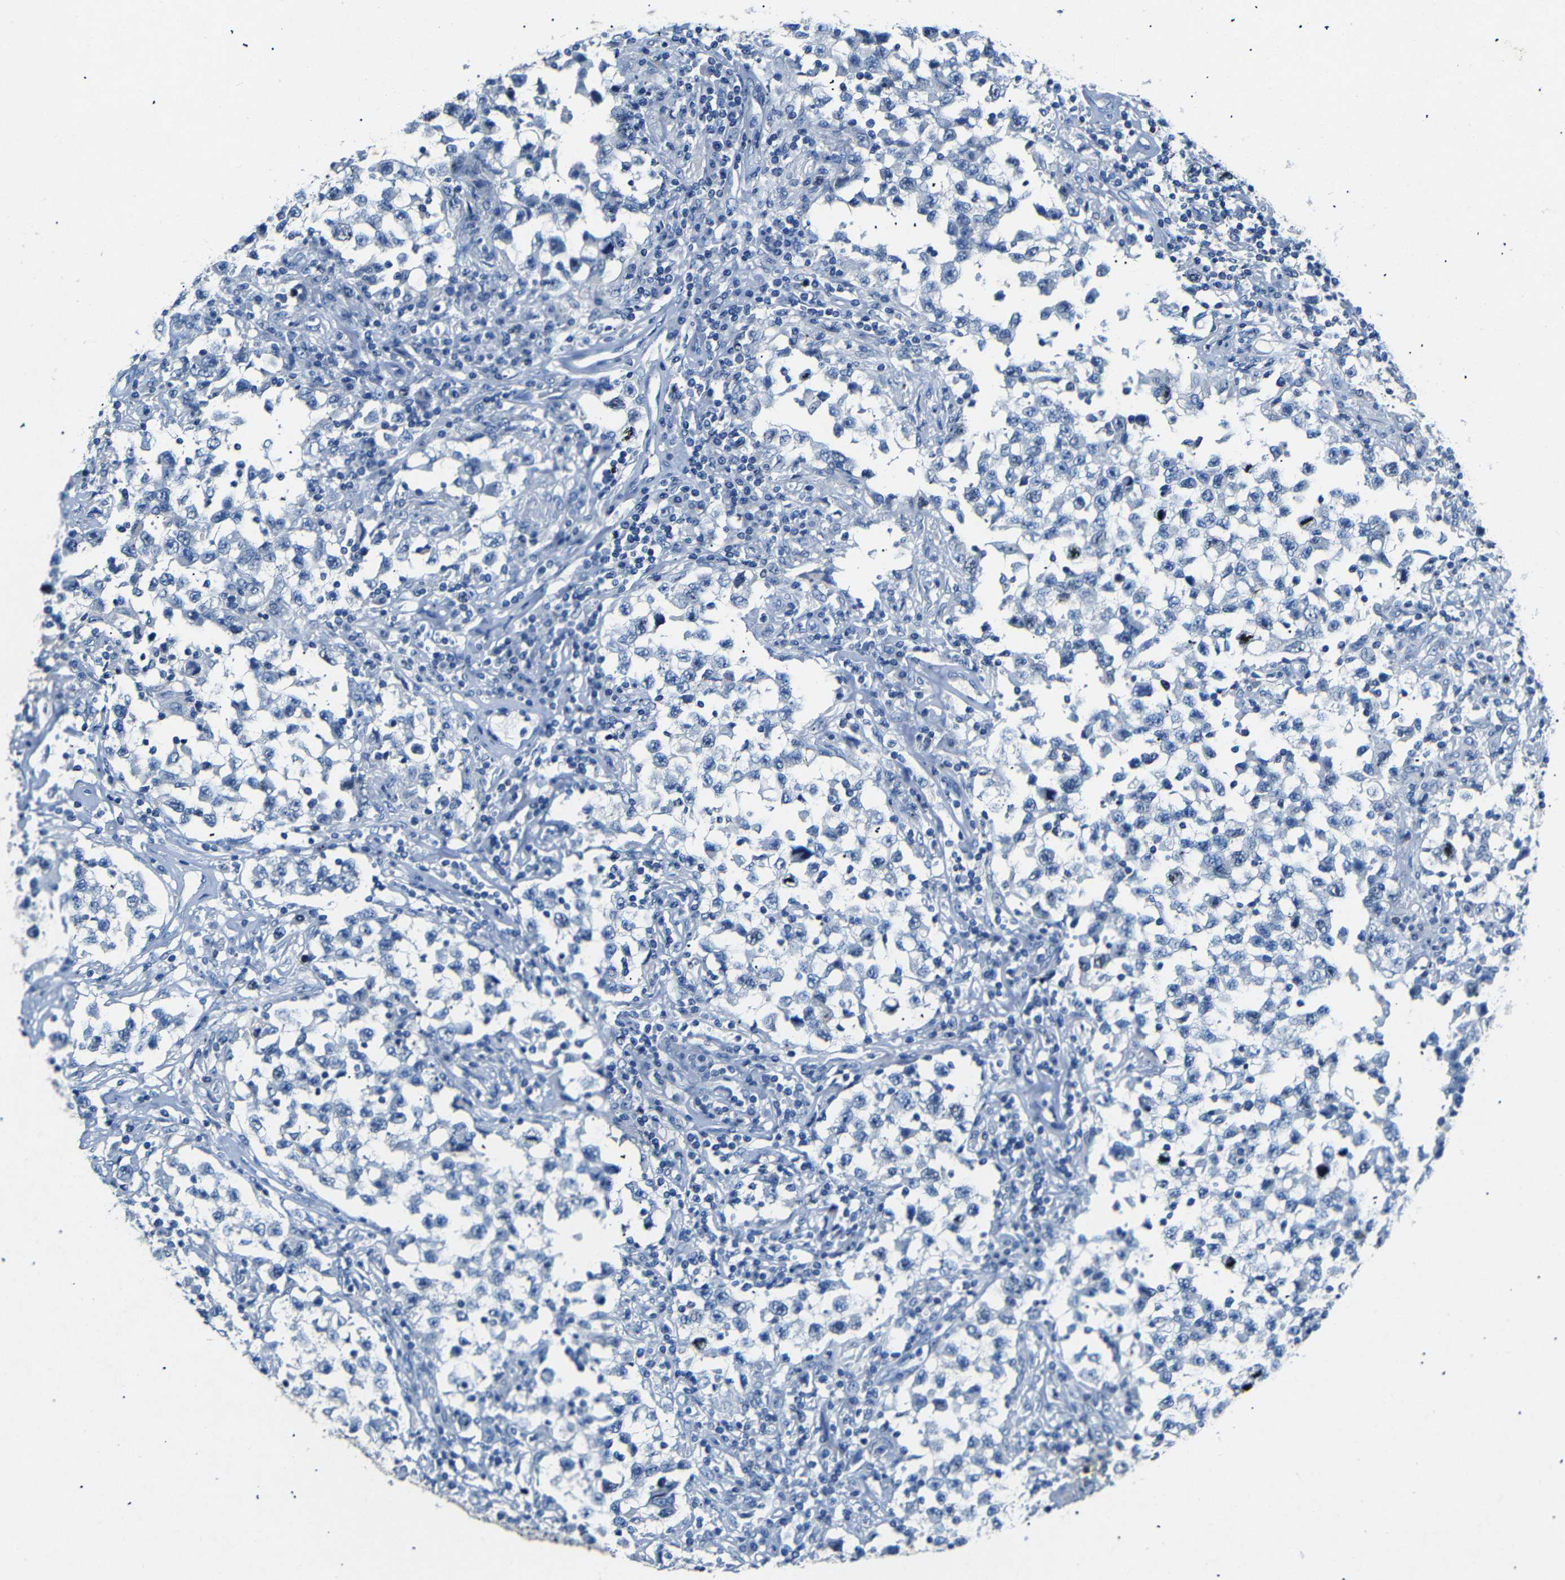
{"staining": {"intensity": "negative", "quantity": "none", "location": "none"}, "tissue": "testis cancer", "cell_type": "Tumor cells", "image_type": "cancer", "snomed": [{"axis": "morphology", "description": "Carcinoma, Embryonal, NOS"}, {"axis": "topography", "description": "Testis"}], "caption": "Embryonal carcinoma (testis) was stained to show a protein in brown. There is no significant positivity in tumor cells. (DAB IHC with hematoxylin counter stain).", "gene": "INCENP", "patient": {"sex": "male", "age": 21}}